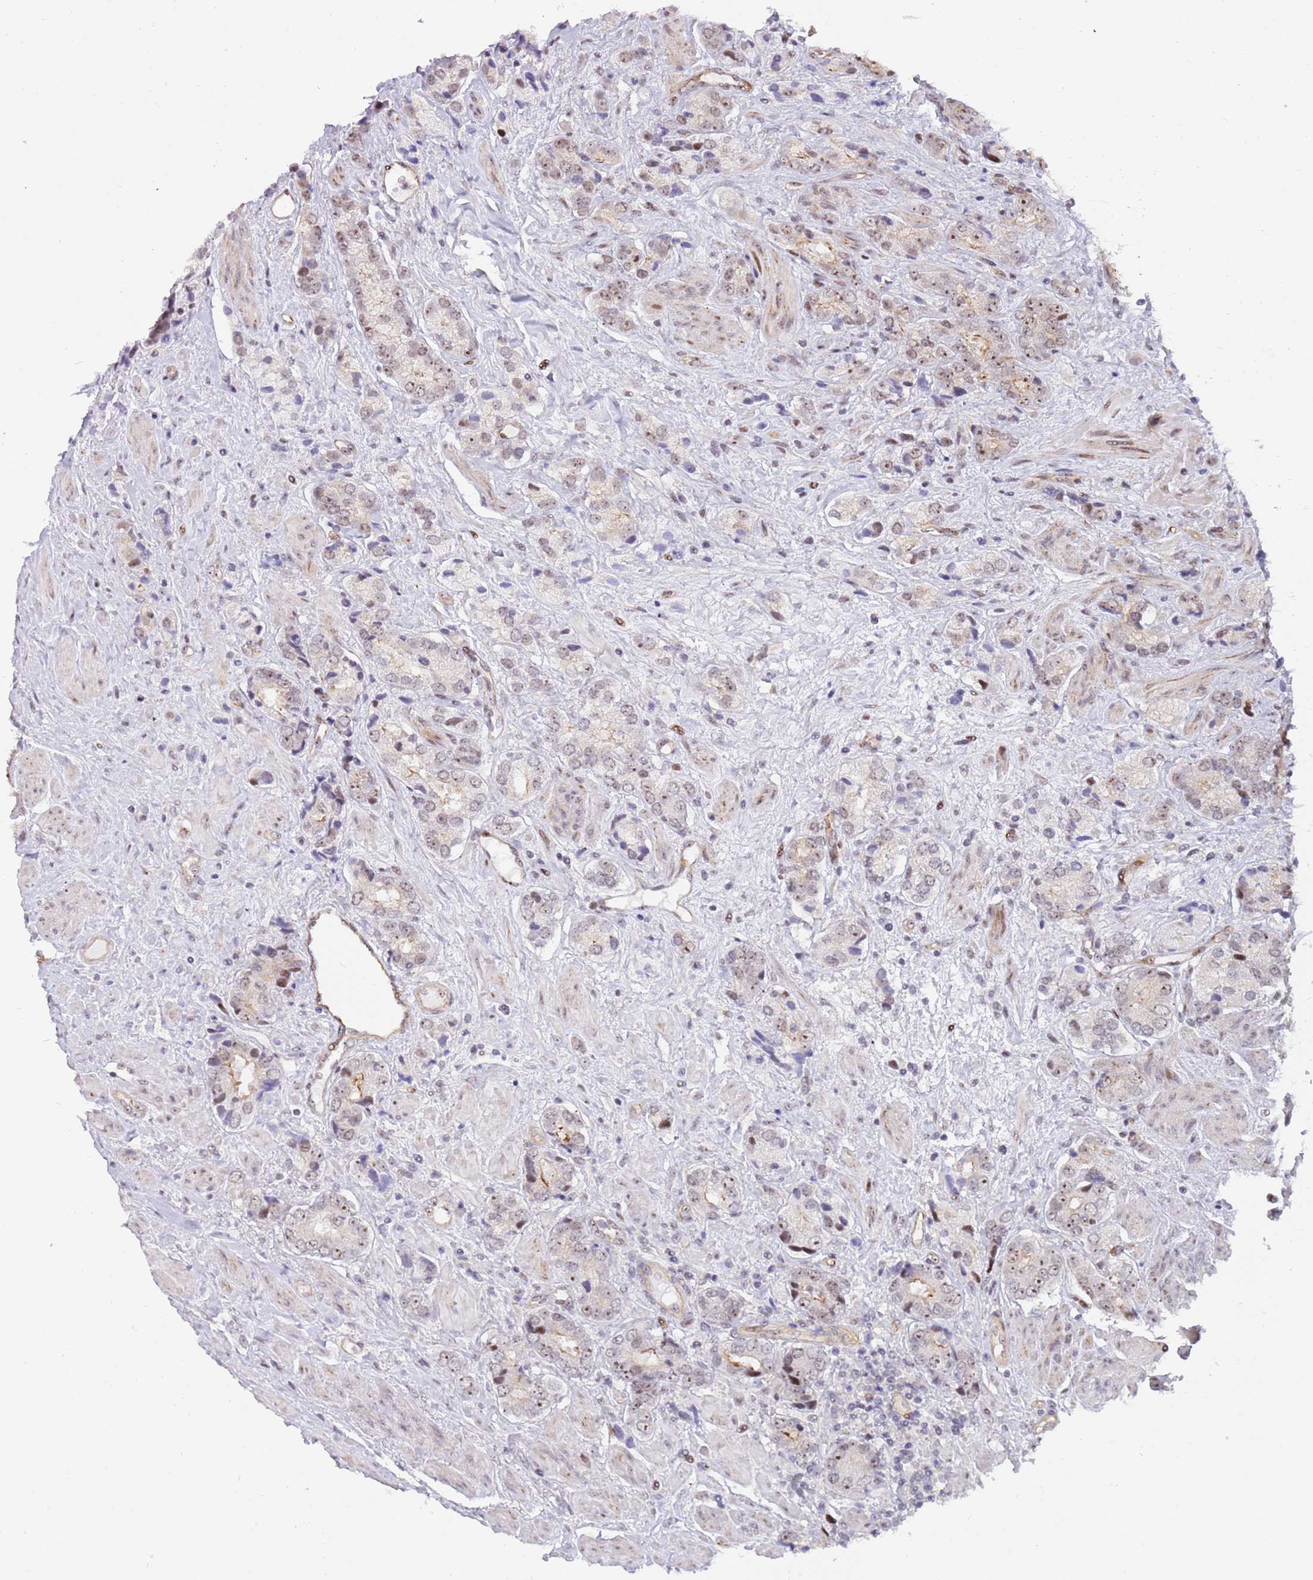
{"staining": {"intensity": "weak", "quantity": "25%-75%", "location": "nuclear"}, "tissue": "prostate cancer", "cell_type": "Tumor cells", "image_type": "cancer", "snomed": [{"axis": "morphology", "description": "Adenocarcinoma, High grade"}, {"axis": "topography", "description": "Prostate and seminal vesicle, NOS"}], "caption": "Immunohistochemical staining of prostate cancer shows low levels of weak nuclear expression in about 25%-75% of tumor cells.", "gene": "LRMDA", "patient": {"sex": "male", "age": 64}}